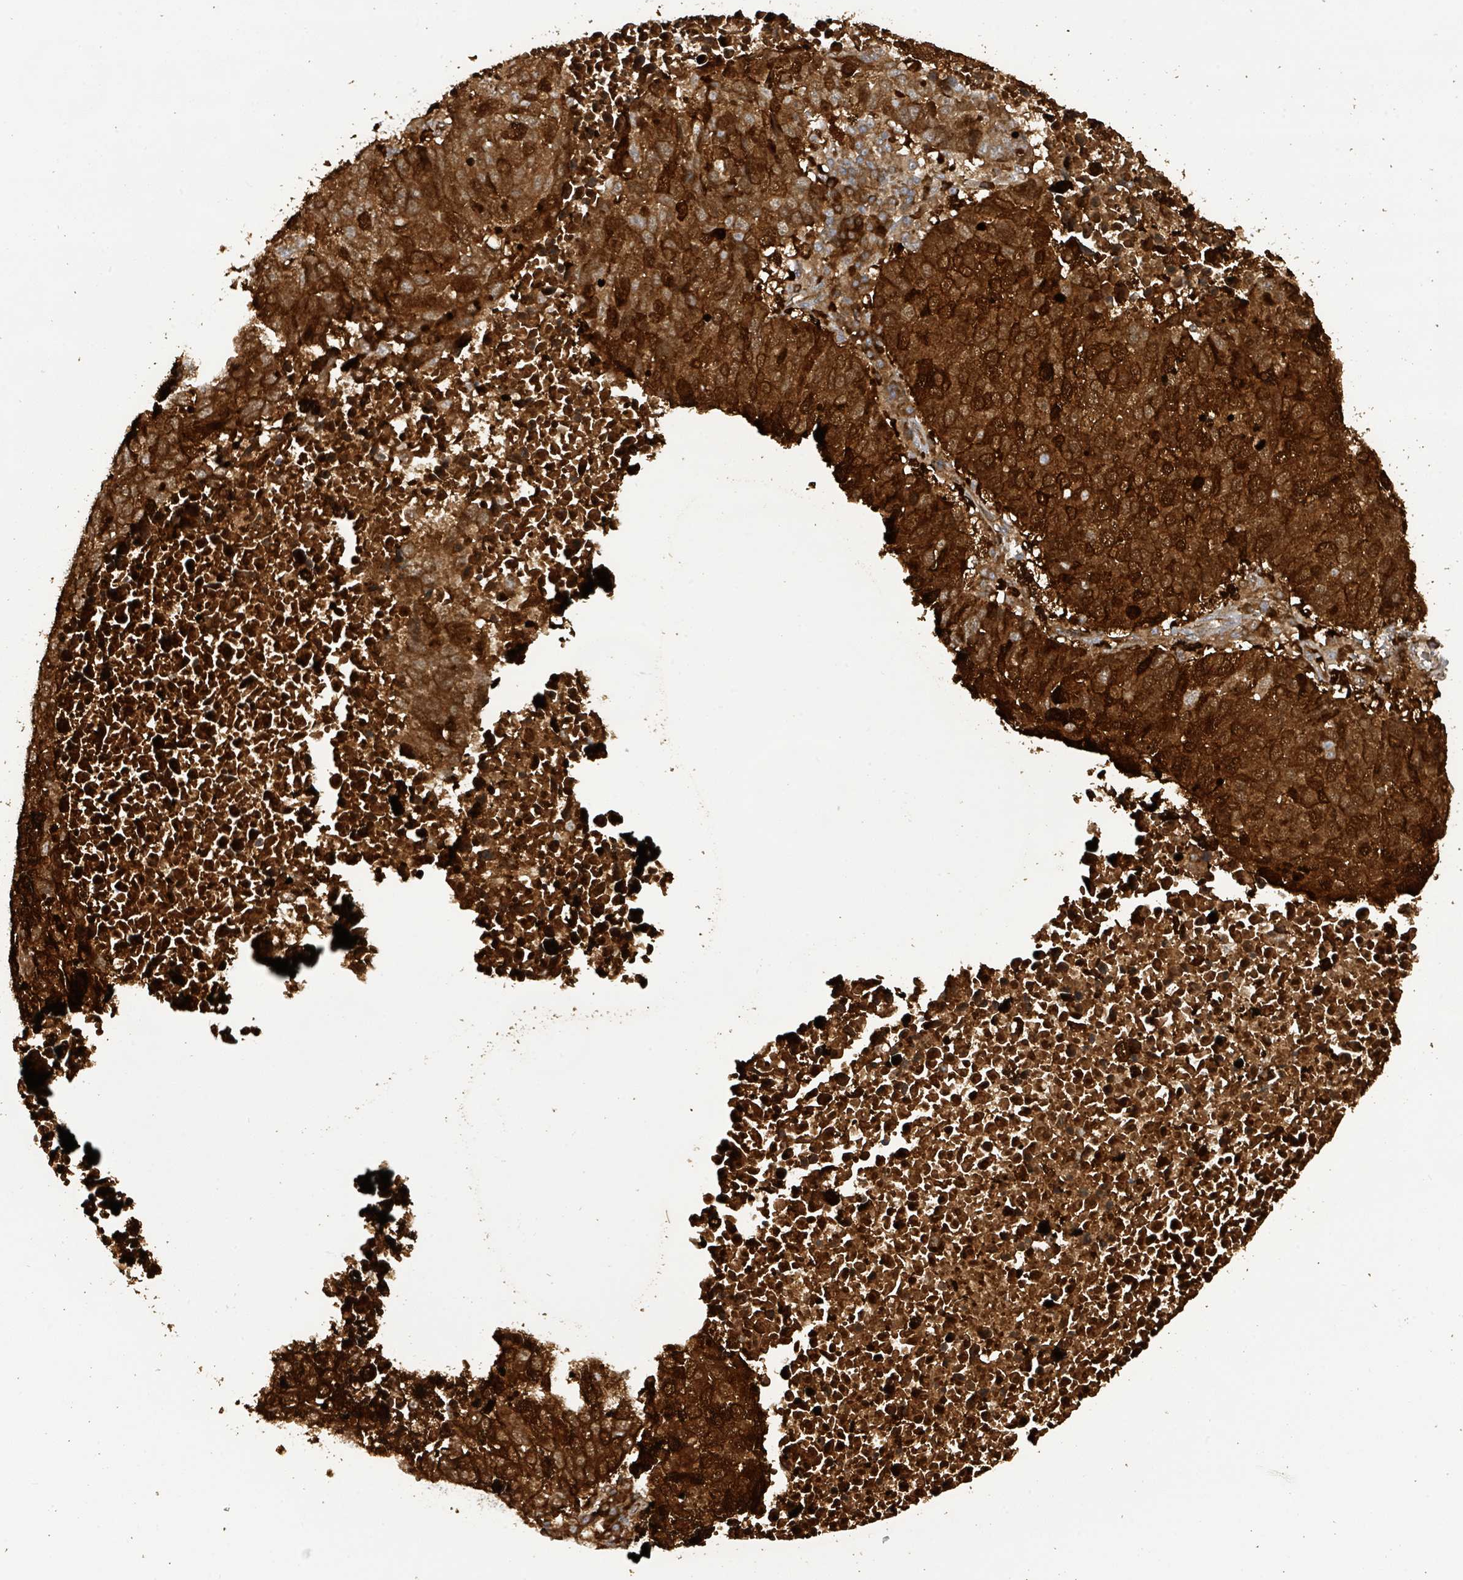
{"staining": {"intensity": "strong", "quantity": ">75%", "location": "cytoplasmic/membranous"}, "tissue": "lung cancer", "cell_type": "Tumor cells", "image_type": "cancer", "snomed": [{"axis": "morphology", "description": "Squamous cell carcinoma, NOS"}, {"axis": "topography", "description": "Lung"}], "caption": "Immunohistochemistry staining of lung cancer (squamous cell carcinoma), which demonstrates high levels of strong cytoplasmic/membranous positivity in approximately >75% of tumor cells indicating strong cytoplasmic/membranous protein positivity. The staining was performed using DAB (3,3'-diaminobenzidine) (brown) for protein detection and nuclei were counterstained in hematoxylin (blue).", "gene": "STARD4", "patient": {"sex": "male", "age": 73}}